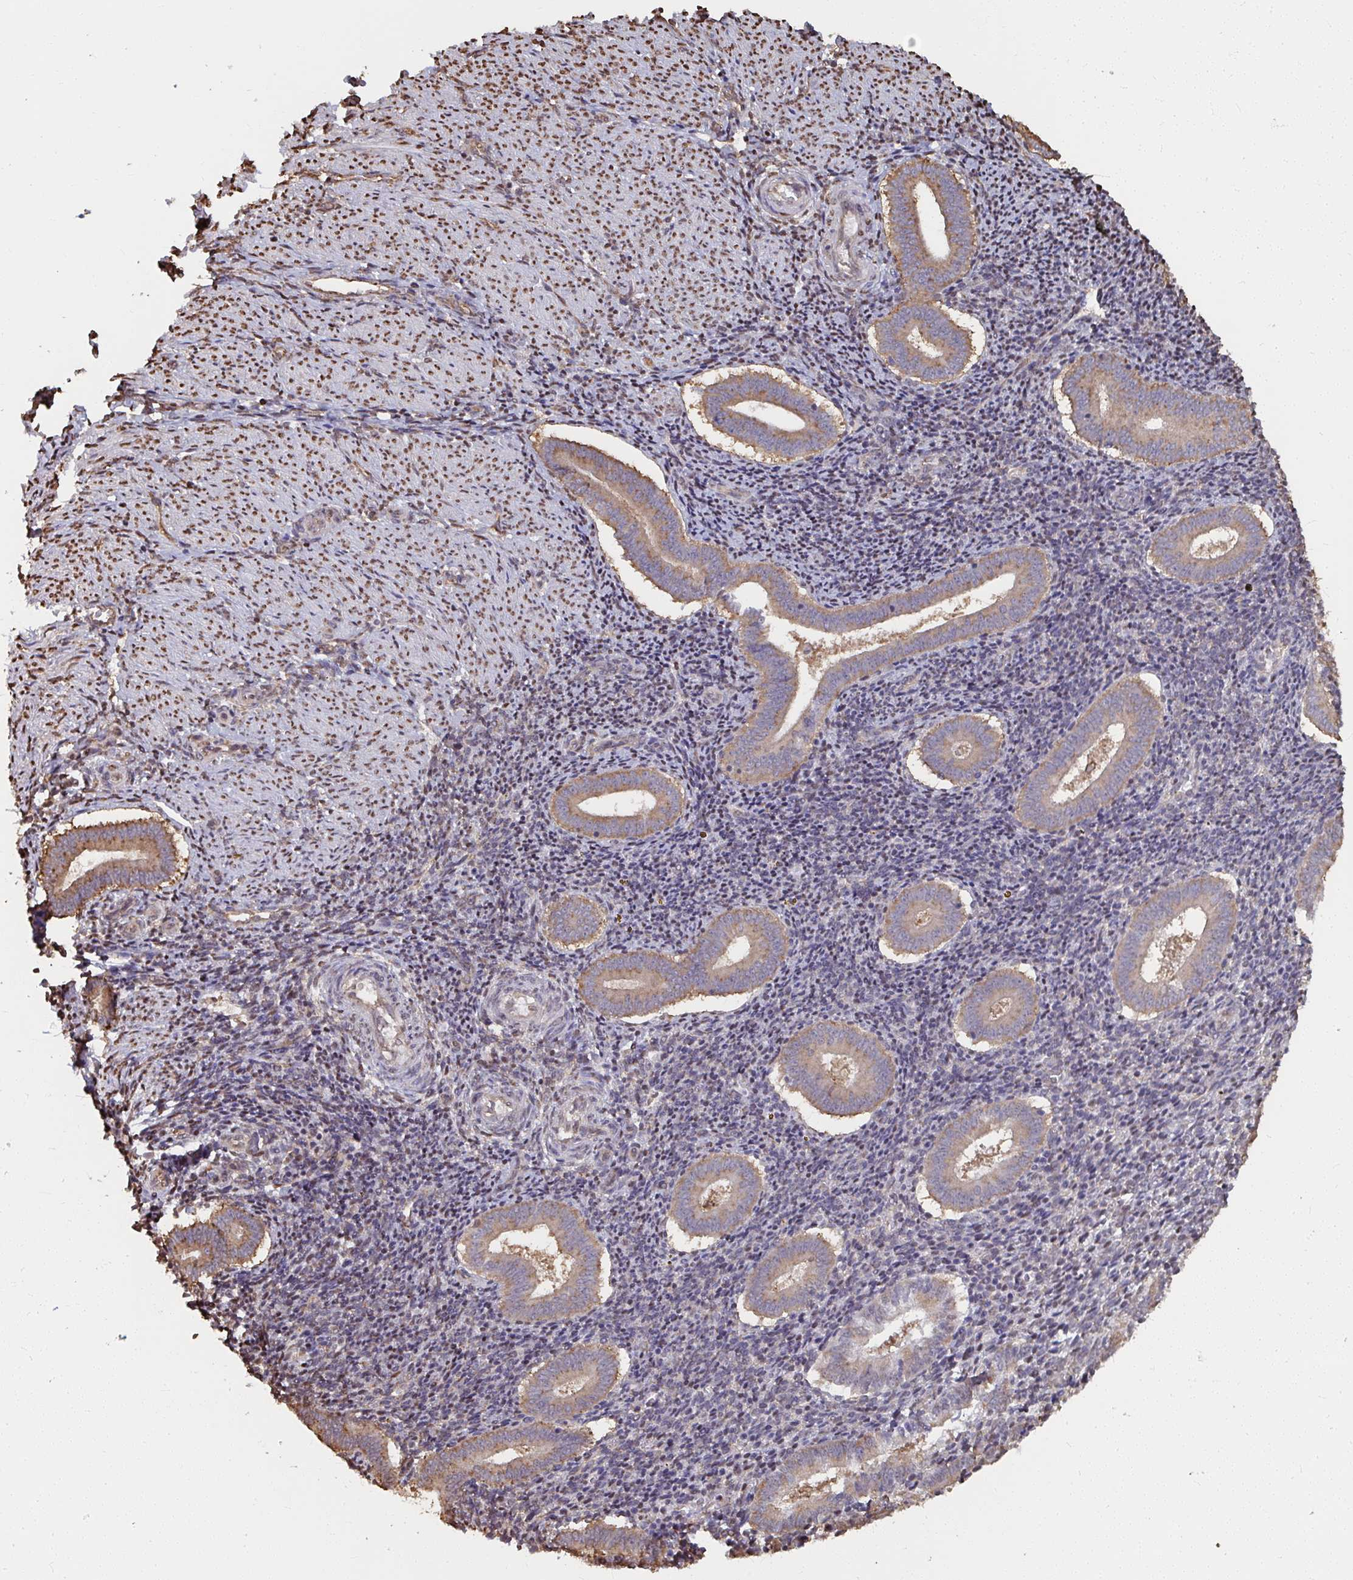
{"staining": {"intensity": "negative", "quantity": "none", "location": "none"}, "tissue": "endometrium", "cell_type": "Cells in endometrial stroma", "image_type": "normal", "snomed": [{"axis": "morphology", "description": "Normal tissue, NOS"}, {"axis": "topography", "description": "Endometrium"}], "caption": "Benign endometrium was stained to show a protein in brown. There is no significant staining in cells in endometrial stroma.", "gene": "SYNCRIP", "patient": {"sex": "female", "age": 25}}